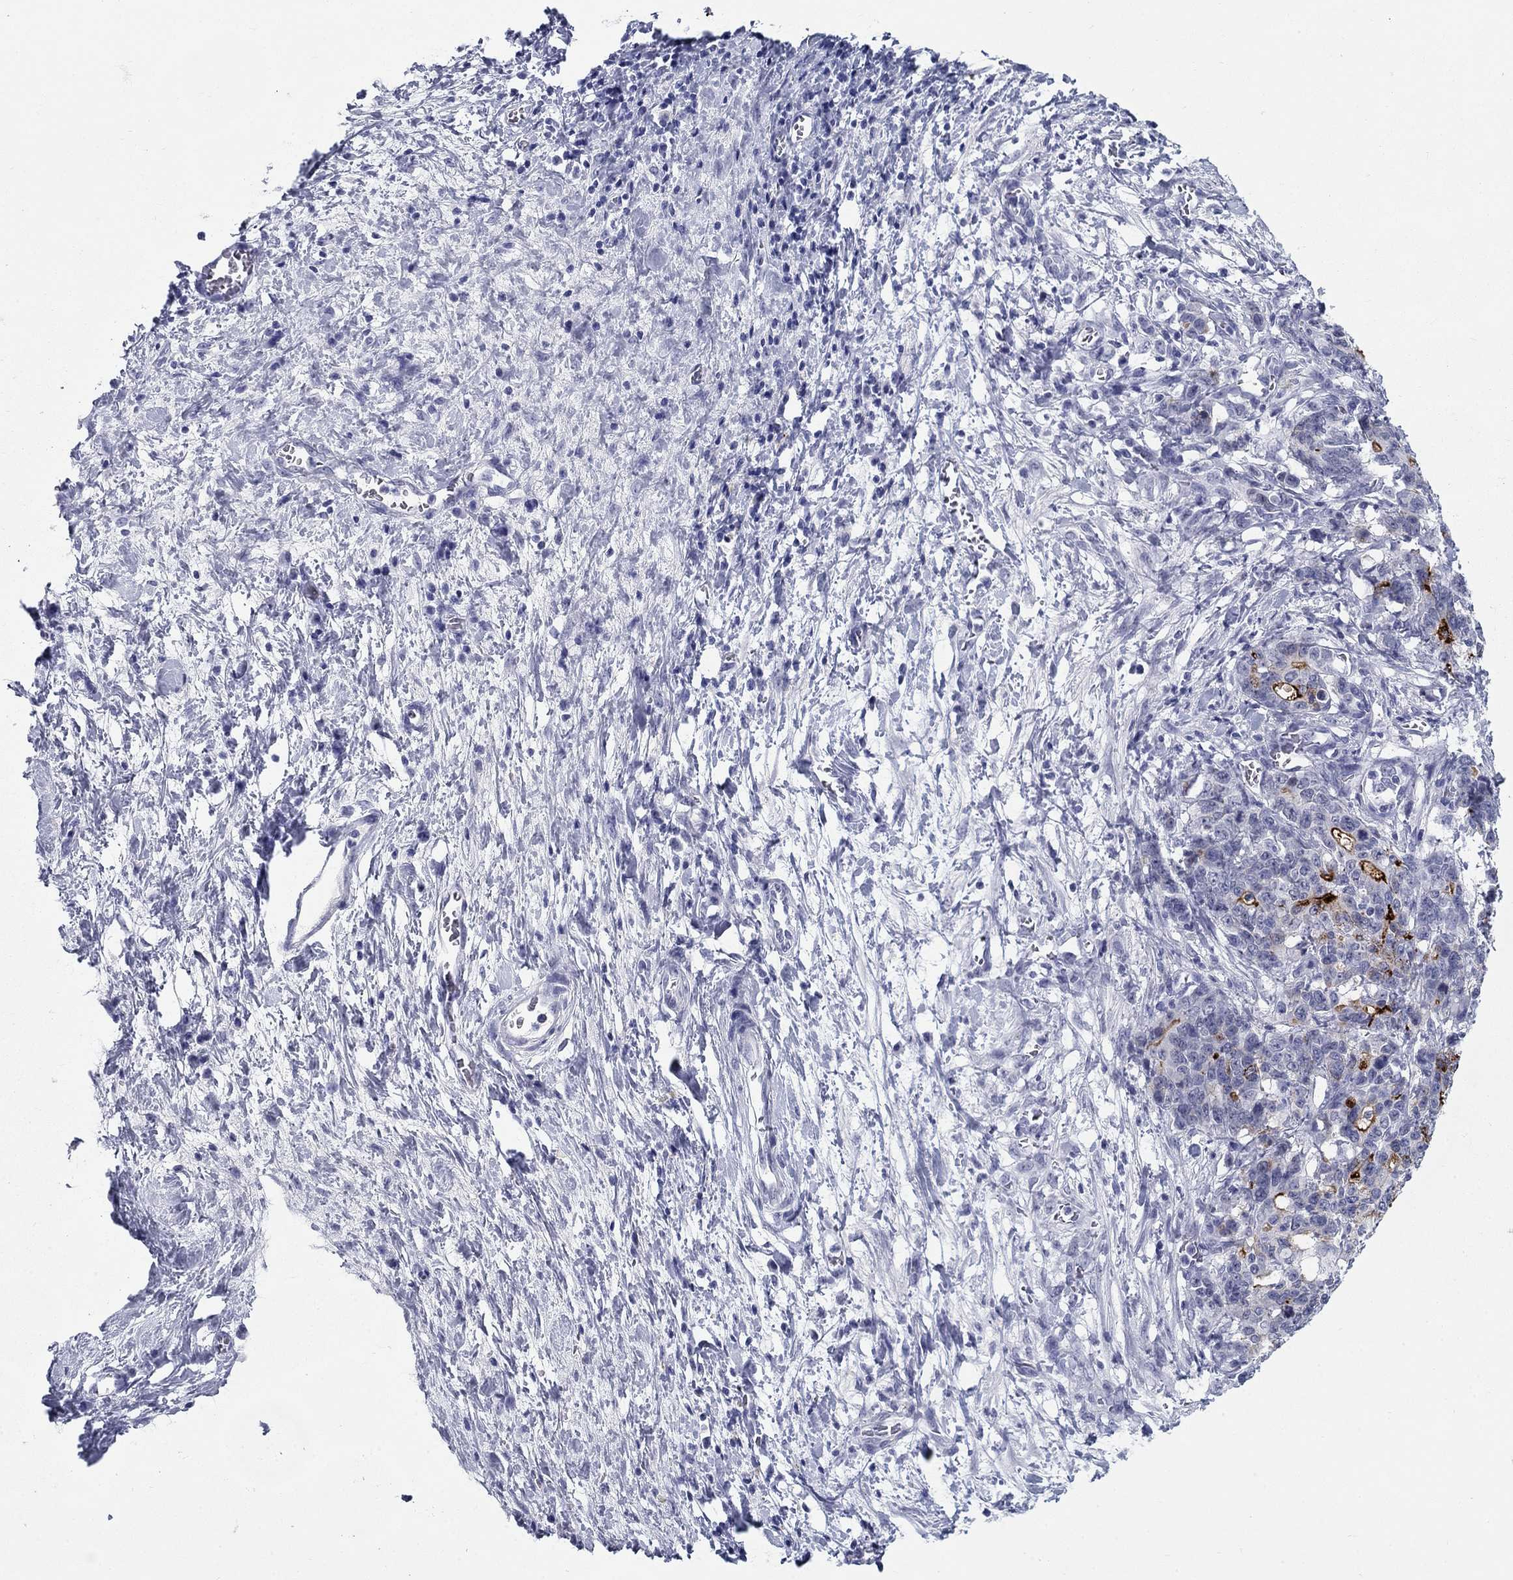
{"staining": {"intensity": "strong", "quantity": "25%-75%", "location": "cytoplasmic/membranous"}, "tissue": "stomach cancer", "cell_type": "Tumor cells", "image_type": "cancer", "snomed": [{"axis": "morphology", "description": "Normal tissue, NOS"}, {"axis": "morphology", "description": "Adenocarcinoma, NOS"}, {"axis": "topography", "description": "Stomach"}], "caption": "Tumor cells show high levels of strong cytoplasmic/membranous staining in about 25%-75% of cells in human stomach adenocarcinoma.", "gene": "C4orf19", "patient": {"sex": "female", "age": 64}}